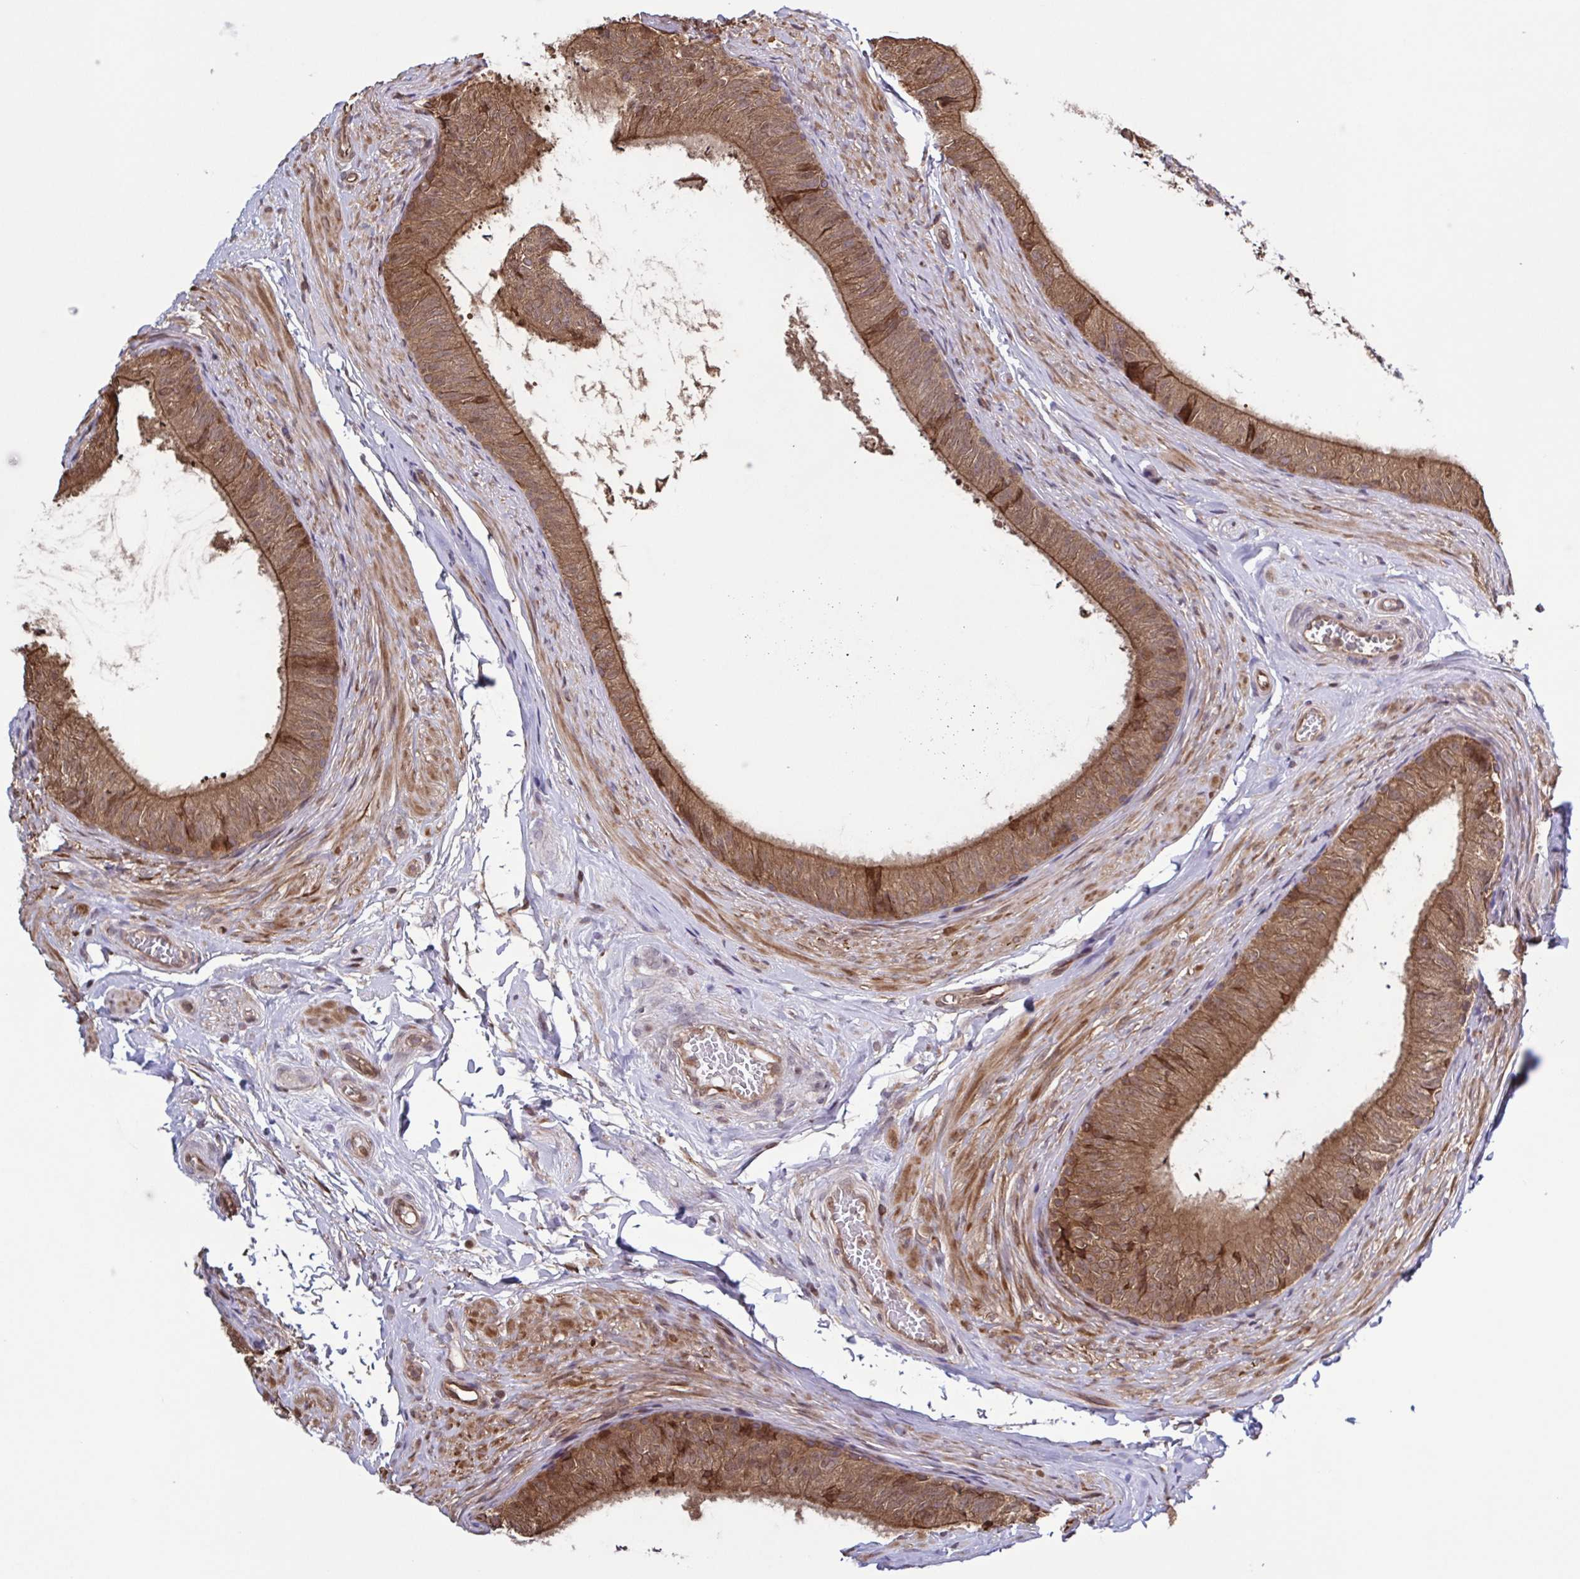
{"staining": {"intensity": "moderate", "quantity": ">75%", "location": "cytoplasmic/membranous"}, "tissue": "epididymis", "cell_type": "Glandular cells", "image_type": "normal", "snomed": [{"axis": "morphology", "description": "Normal tissue, NOS"}, {"axis": "topography", "description": "Epididymis, spermatic cord, NOS"}, {"axis": "topography", "description": "Epididymis"}, {"axis": "topography", "description": "Peripheral nerve tissue"}], "caption": "A medium amount of moderate cytoplasmic/membranous positivity is appreciated in about >75% of glandular cells in benign epididymis.", "gene": "SEC63", "patient": {"sex": "male", "age": 29}}